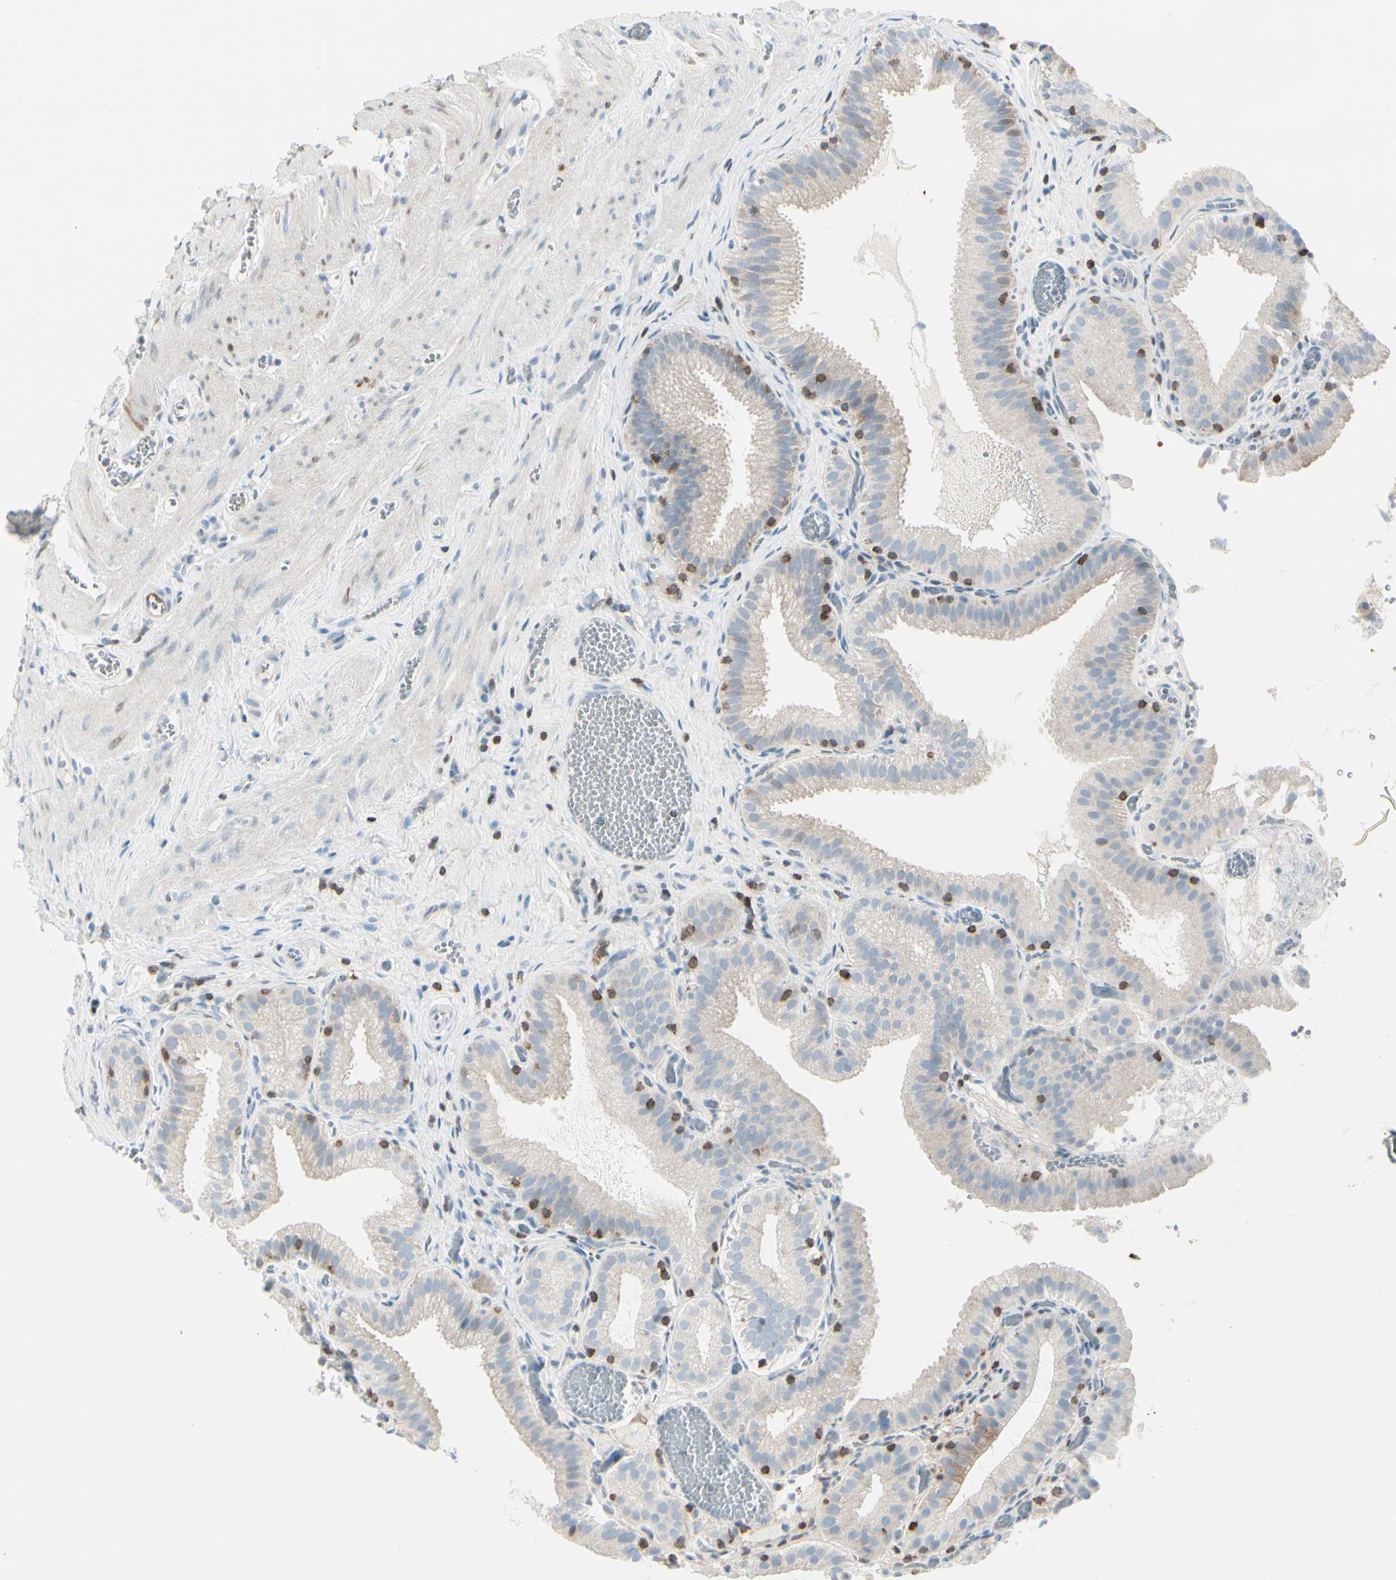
{"staining": {"intensity": "negative", "quantity": "none", "location": "none"}, "tissue": "gallbladder", "cell_type": "Glandular cells", "image_type": "normal", "snomed": [{"axis": "morphology", "description": "Normal tissue, NOS"}, {"axis": "topography", "description": "Gallbladder"}], "caption": "Immunohistochemistry of benign gallbladder reveals no positivity in glandular cells.", "gene": "TRAF1", "patient": {"sex": "male", "age": 54}}